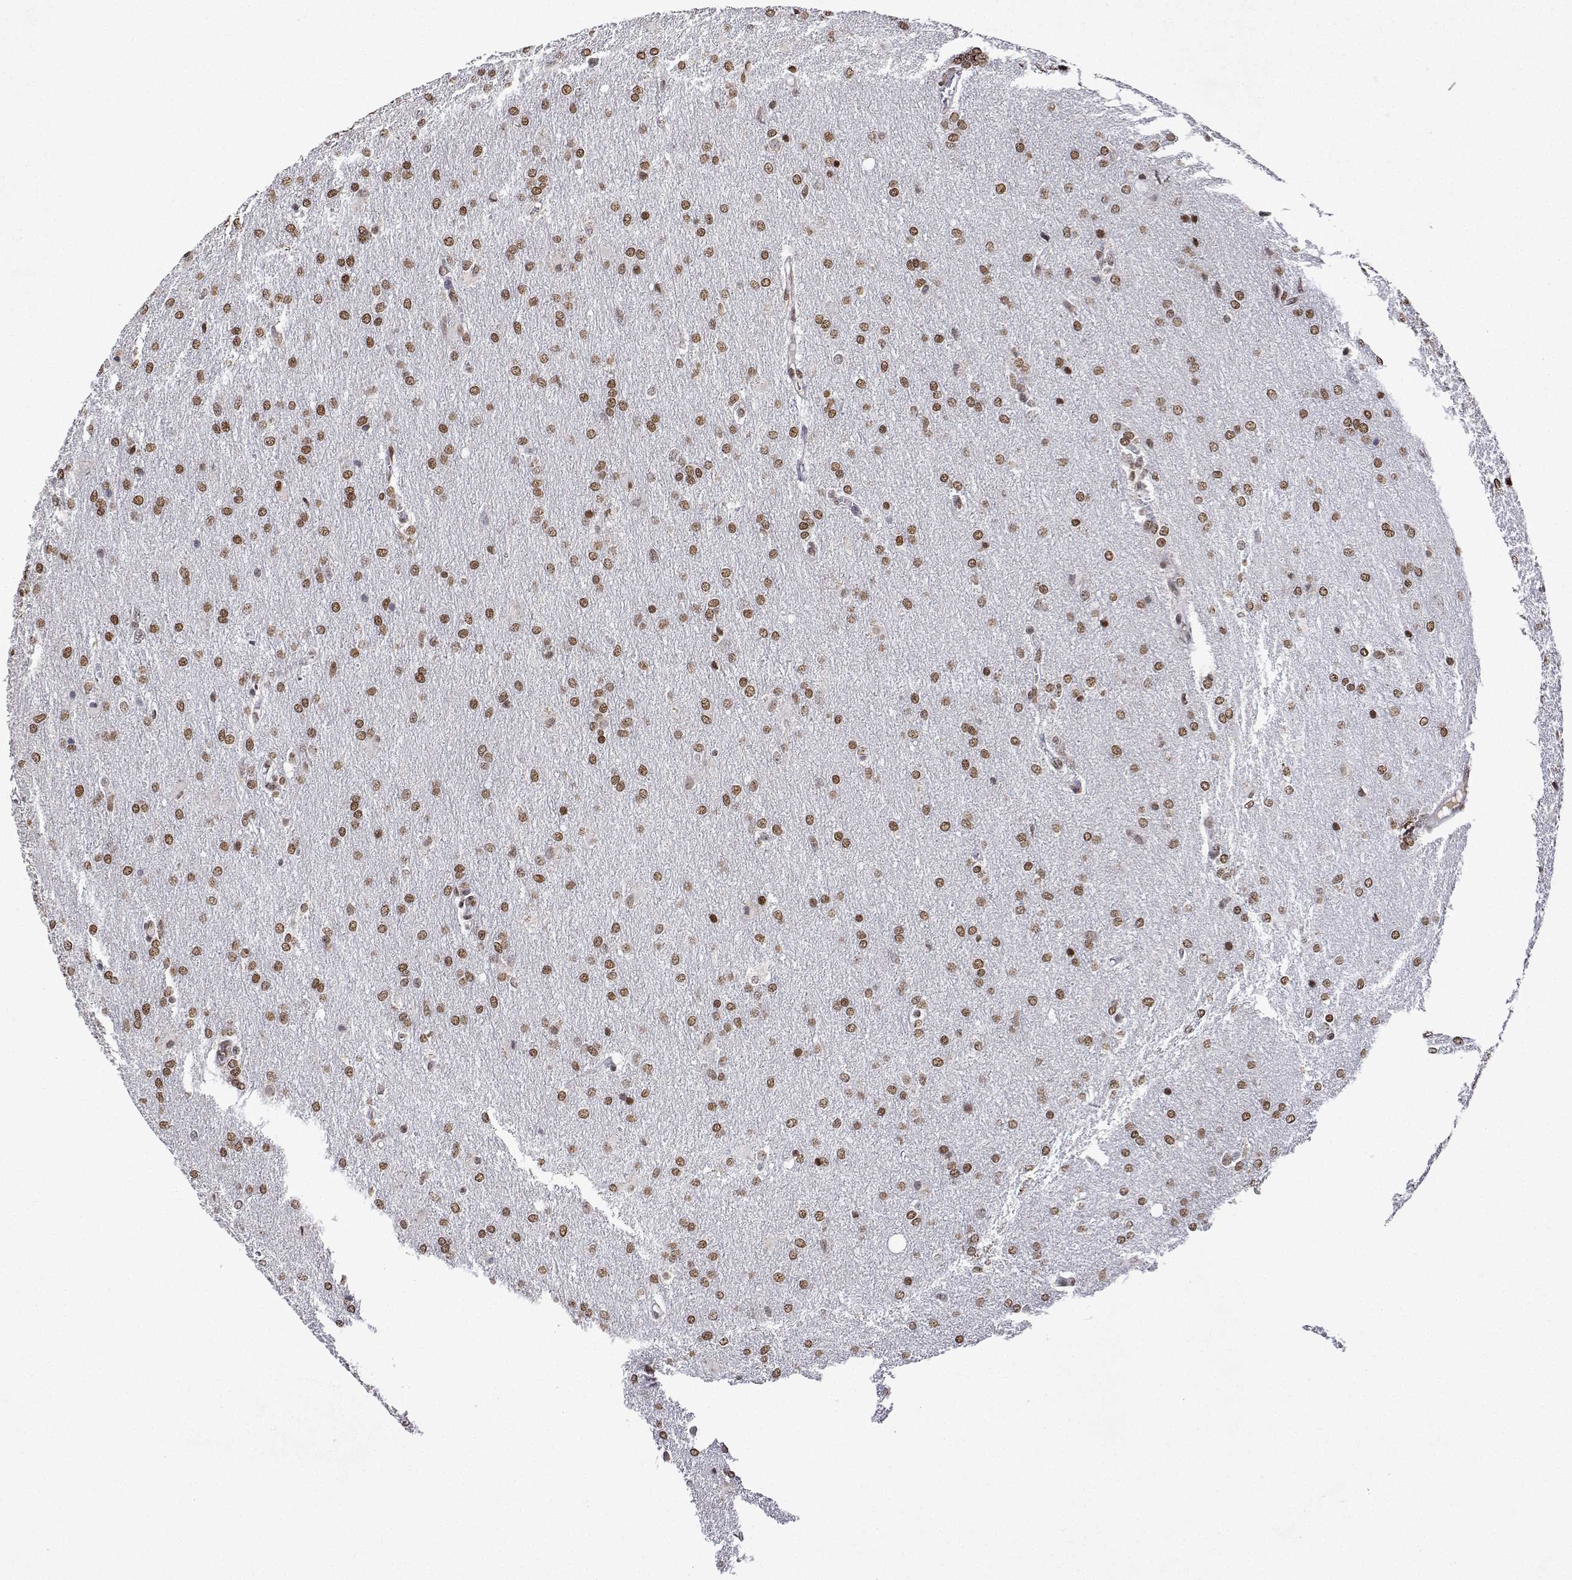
{"staining": {"intensity": "moderate", "quantity": ">75%", "location": "nuclear"}, "tissue": "glioma", "cell_type": "Tumor cells", "image_type": "cancer", "snomed": [{"axis": "morphology", "description": "Glioma, malignant, High grade"}, {"axis": "topography", "description": "Brain"}], "caption": "Immunohistochemical staining of glioma demonstrates moderate nuclear protein positivity in about >75% of tumor cells.", "gene": "XPC", "patient": {"sex": "male", "age": 68}}